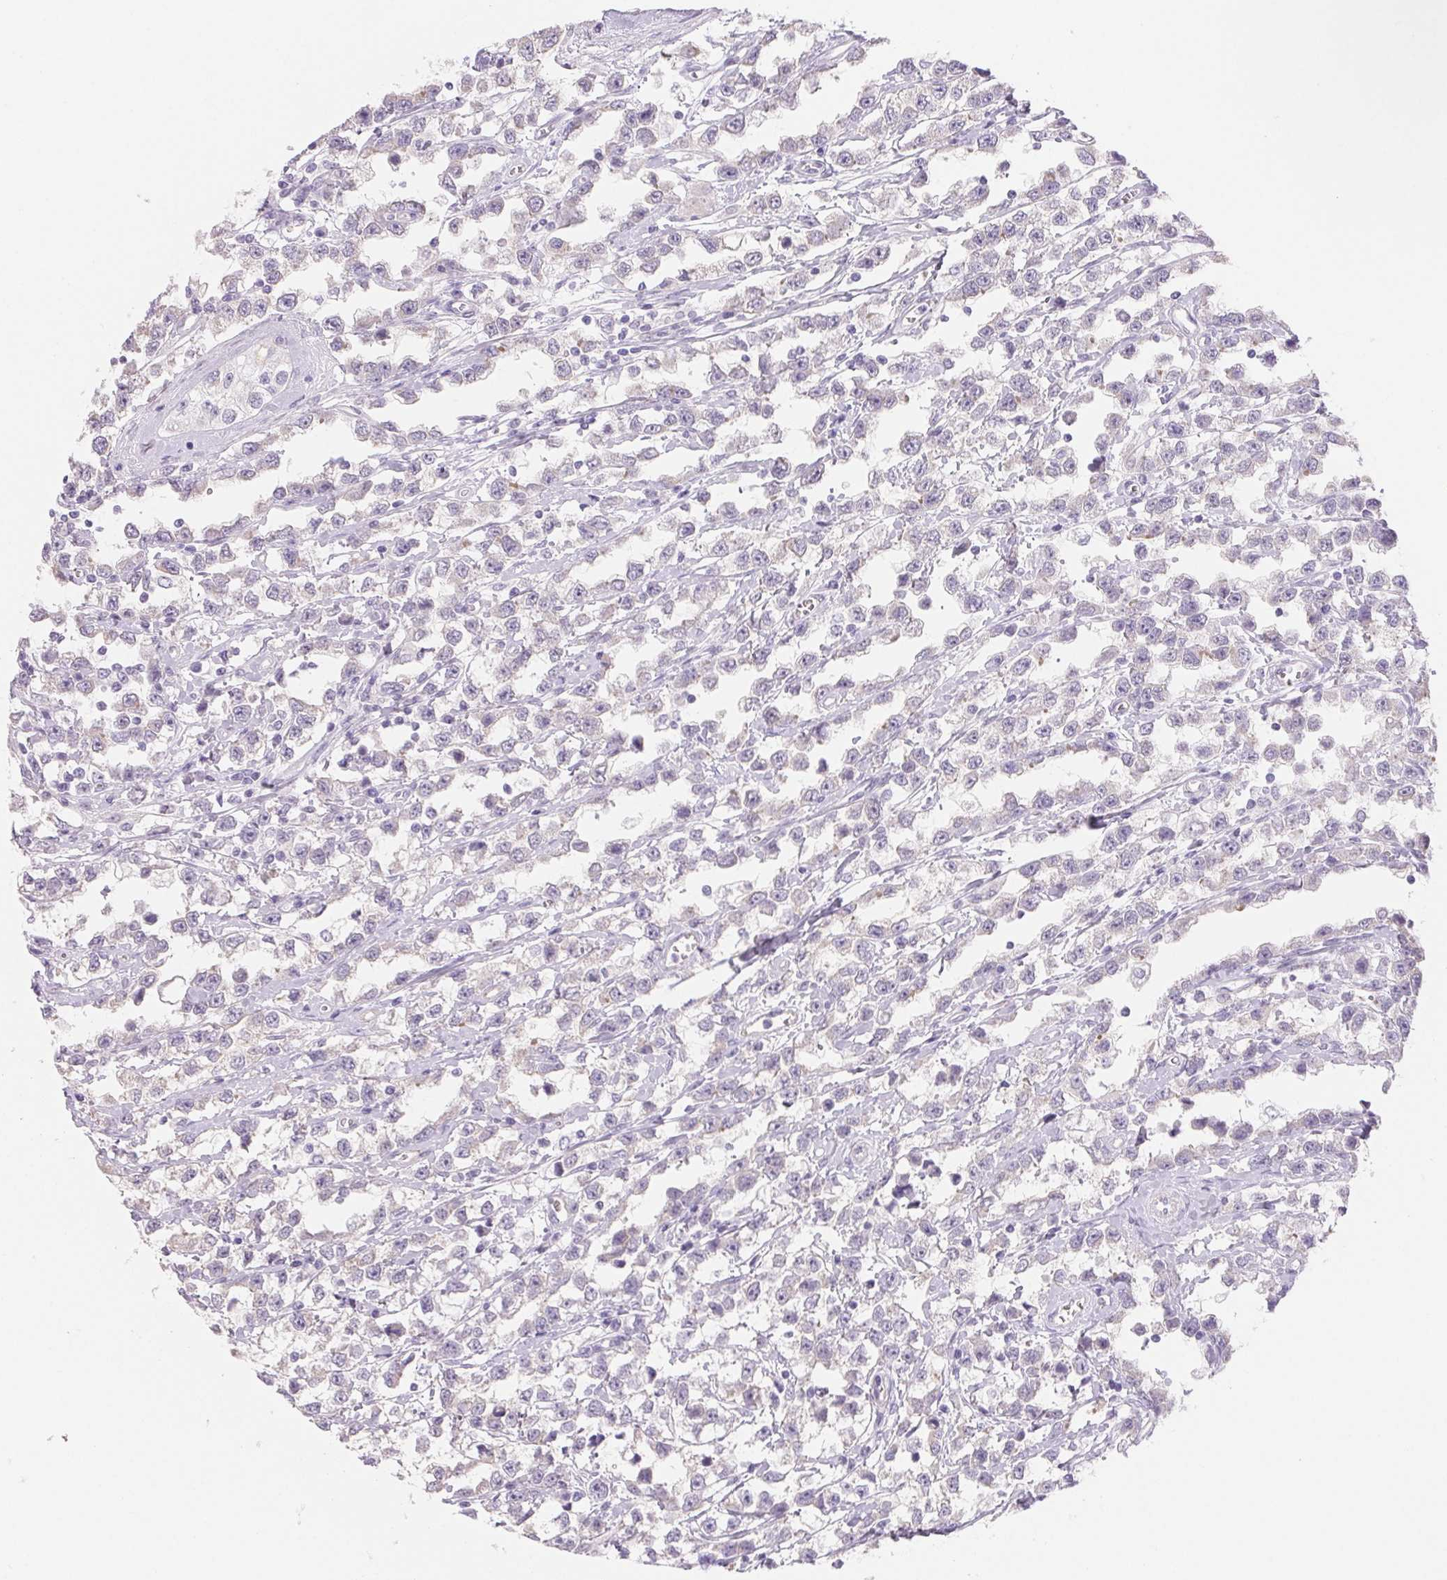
{"staining": {"intensity": "negative", "quantity": "none", "location": "none"}, "tissue": "testis cancer", "cell_type": "Tumor cells", "image_type": "cancer", "snomed": [{"axis": "morphology", "description": "Seminoma, NOS"}, {"axis": "topography", "description": "Testis"}], "caption": "A micrograph of human testis cancer (seminoma) is negative for staining in tumor cells.", "gene": "CTNND2", "patient": {"sex": "male", "age": 34}}